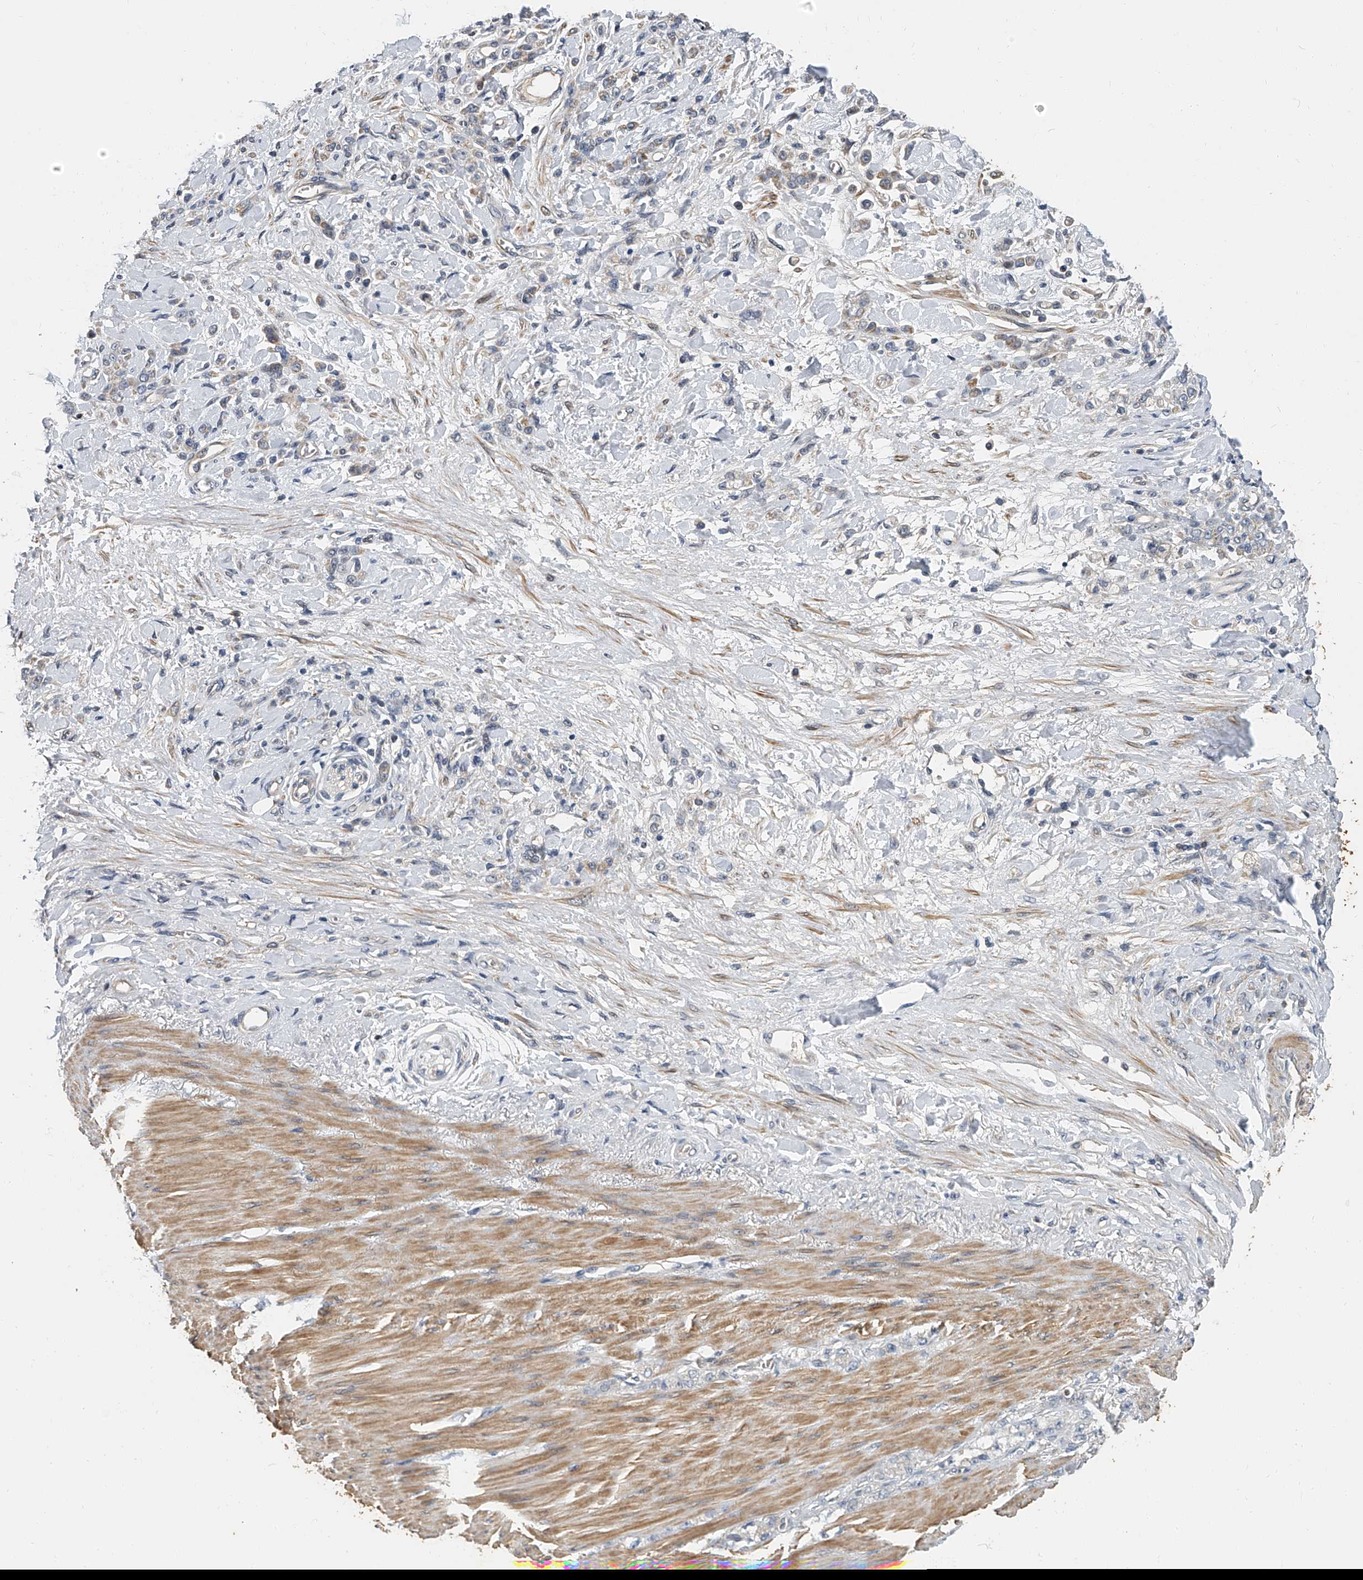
{"staining": {"intensity": "weak", "quantity": "<25%", "location": "cytoplasmic/membranous"}, "tissue": "stomach cancer", "cell_type": "Tumor cells", "image_type": "cancer", "snomed": [{"axis": "morphology", "description": "Normal tissue, NOS"}, {"axis": "morphology", "description": "Adenocarcinoma, NOS"}, {"axis": "topography", "description": "Stomach"}], "caption": "This histopathology image is of stomach cancer (adenocarcinoma) stained with IHC to label a protein in brown with the nuclei are counter-stained blue. There is no expression in tumor cells.", "gene": "CD200", "patient": {"sex": "male", "age": 82}}